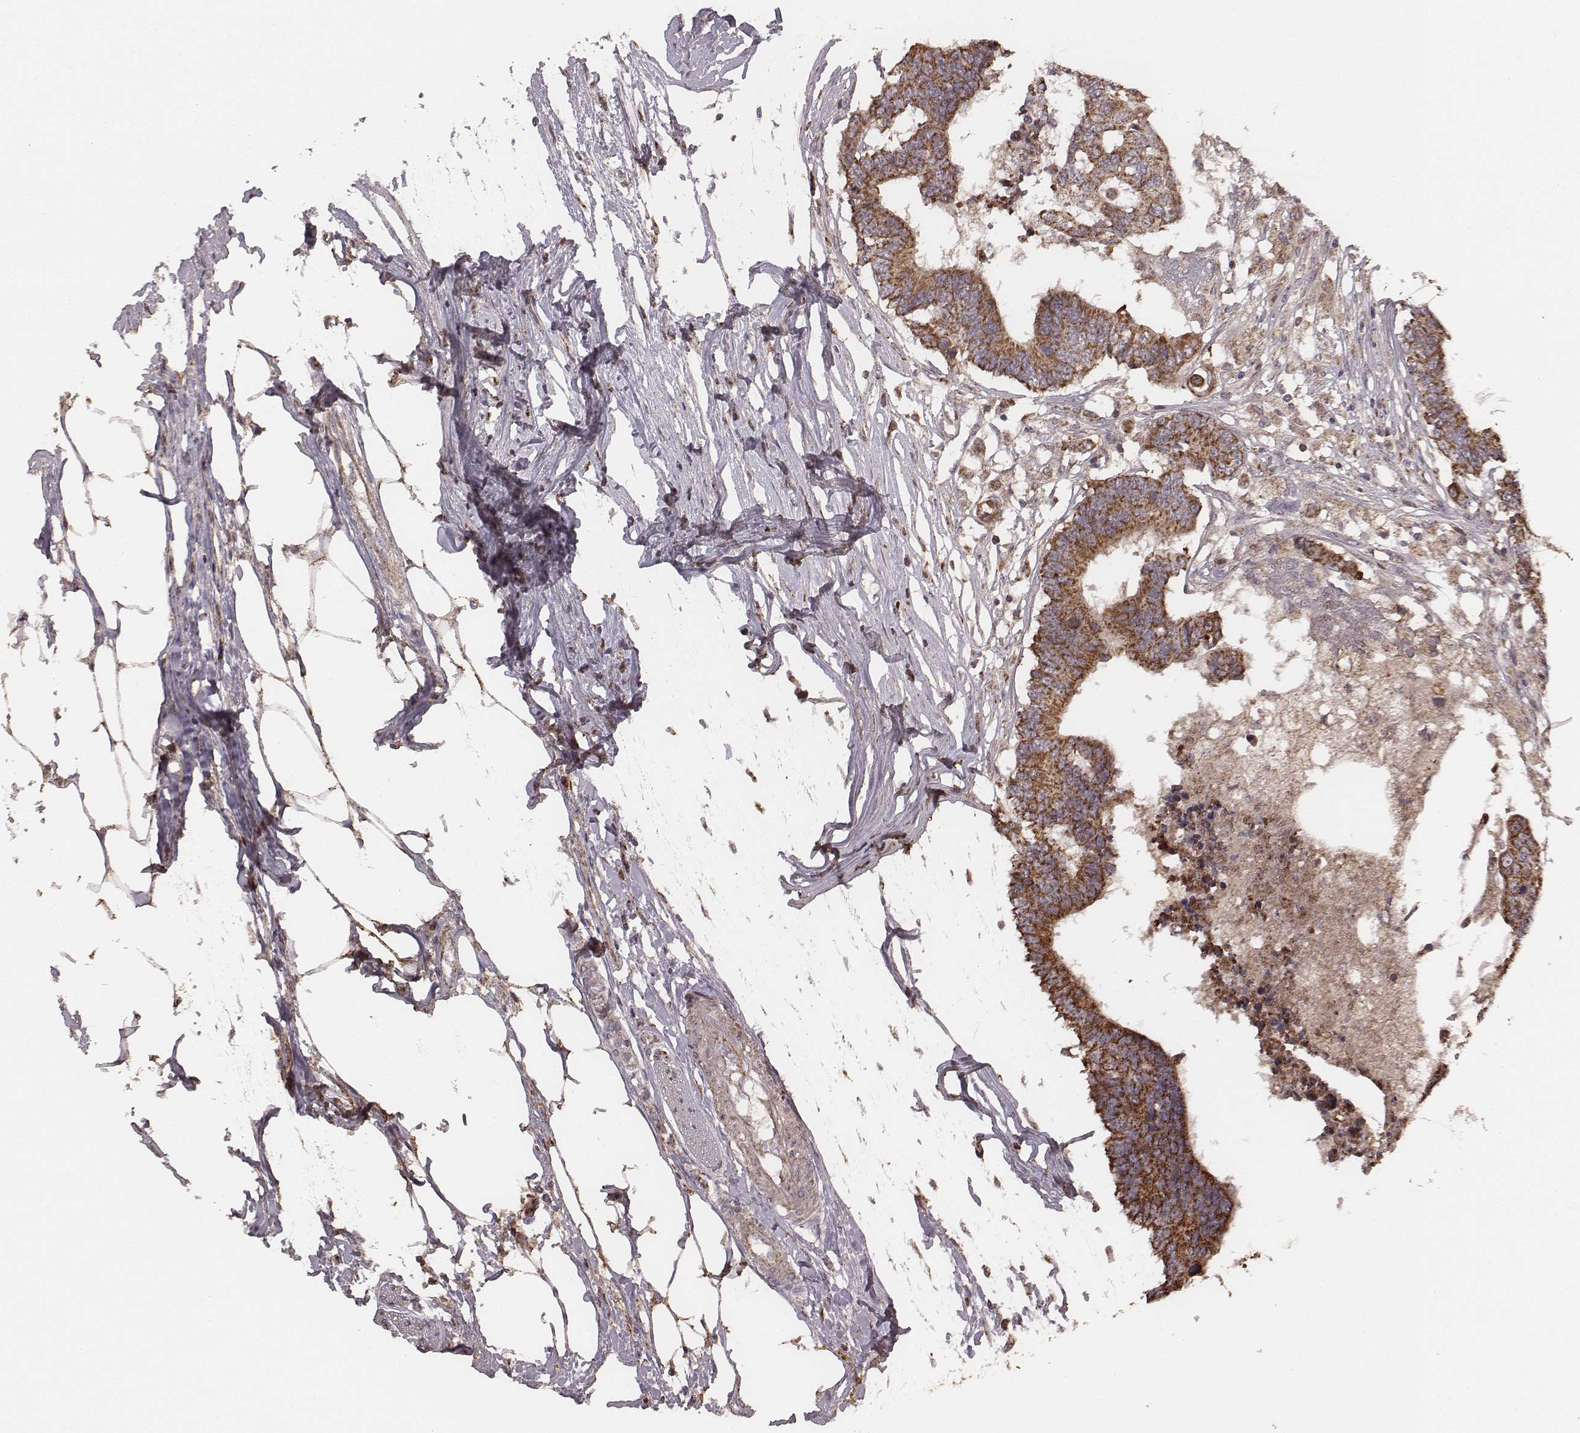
{"staining": {"intensity": "strong", "quantity": ">75%", "location": "cytoplasmic/membranous"}, "tissue": "colorectal cancer", "cell_type": "Tumor cells", "image_type": "cancer", "snomed": [{"axis": "morphology", "description": "Adenocarcinoma, NOS"}, {"axis": "topography", "description": "Colon"}], "caption": "This photomicrograph exhibits adenocarcinoma (colorectal) stained with immunohistochemistry (IHC) to label a protein in brown. The cytoplasmic/membranous of tumor cells show strong positivity for the protein. Nuclei are counter-stained blue.", "gene": "PDCD2L", "patient": {"sex": "female", "age": 48}}